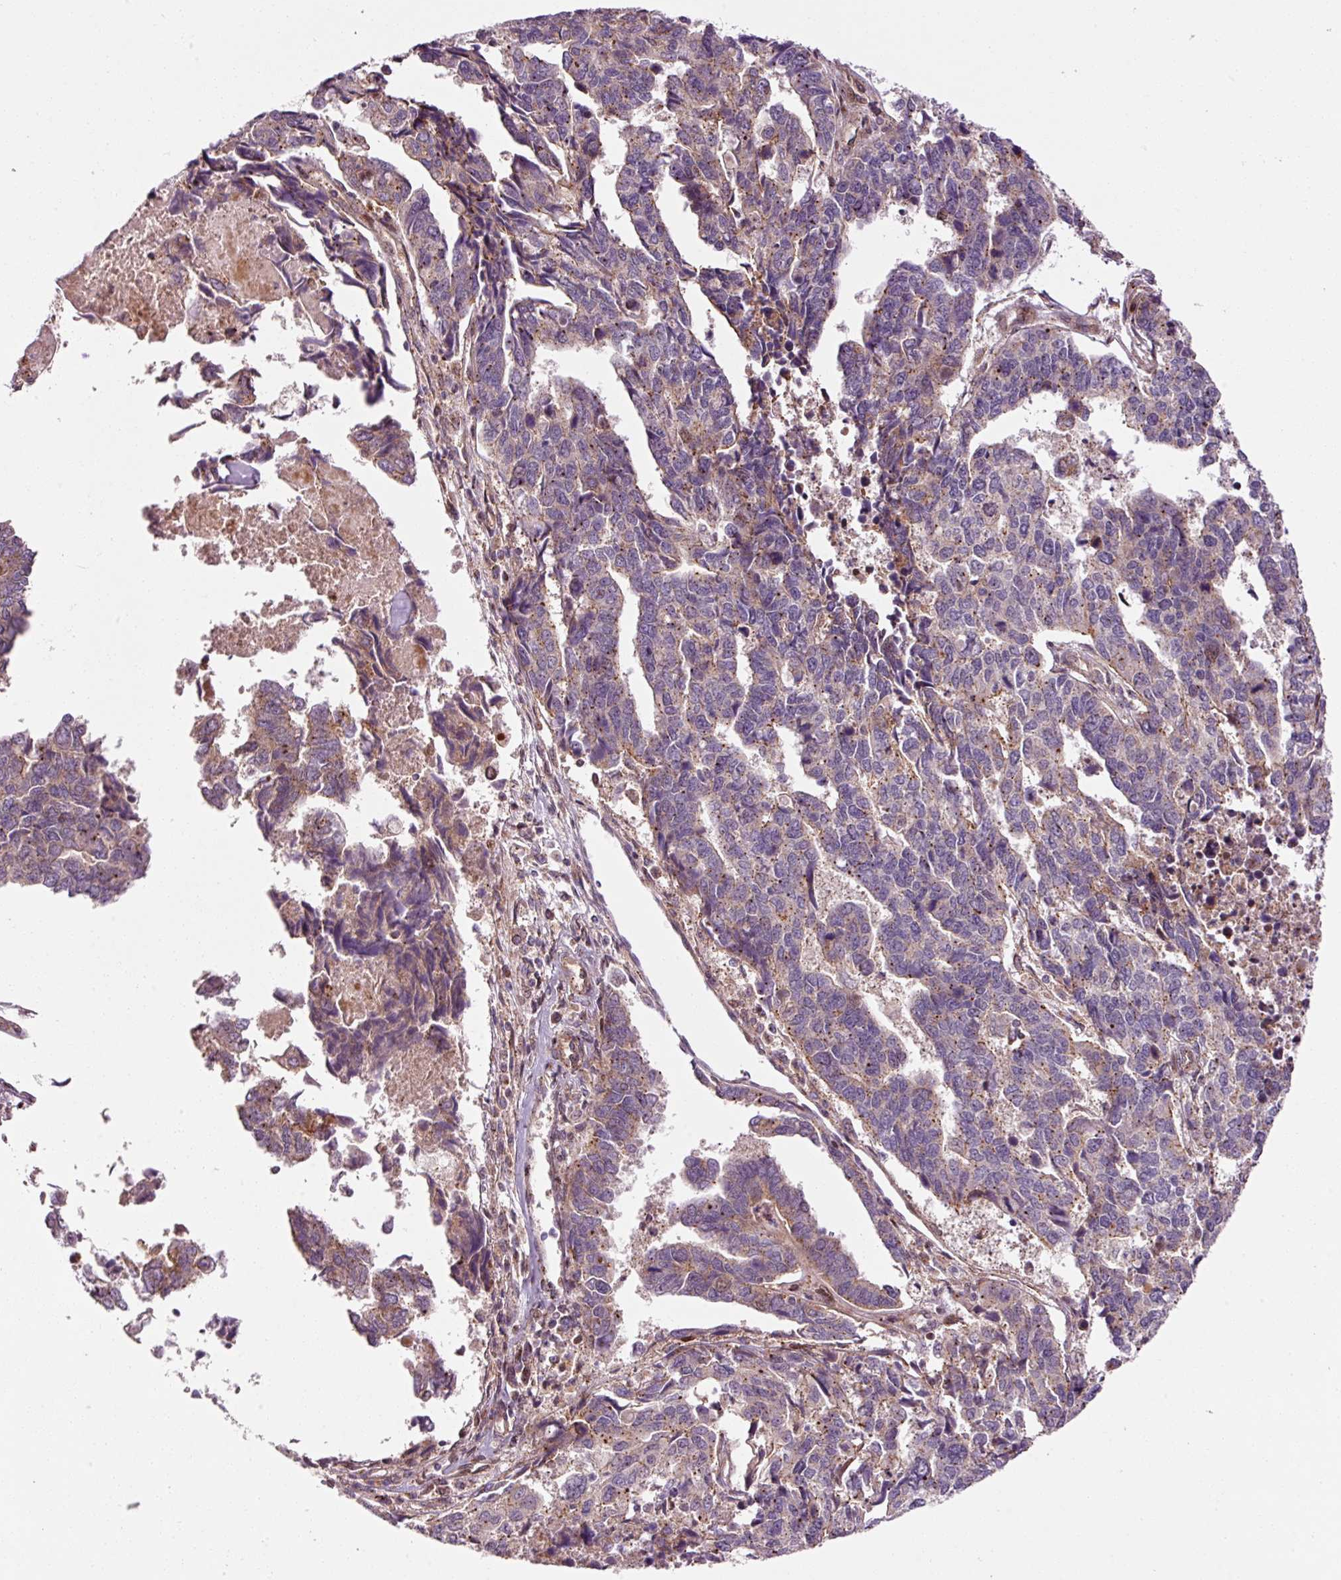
{"staining": {"intensity": "weak", "quantity": "25%-75%", "location": "cytoplasmic/membranous"}, "tissue": "endometrial cancer", "cell_type": "Tumor cells", "image_type": "cancer", "snomed": [{"axis": "morphology", "description": "Adenocarcinoma, NOS"}, {"axis": "topography", "description": "Endometrium"}], "caption": "Protein positivity by immunohistochemistry (IHC) displays weak cytoplasmic/membranous staining in approximately 25%-75% of tumor cells in adenocarcinoma (endometrial).", "gene": "ANKRD20A1", "patient": {"sex": "female", "age": 73}}